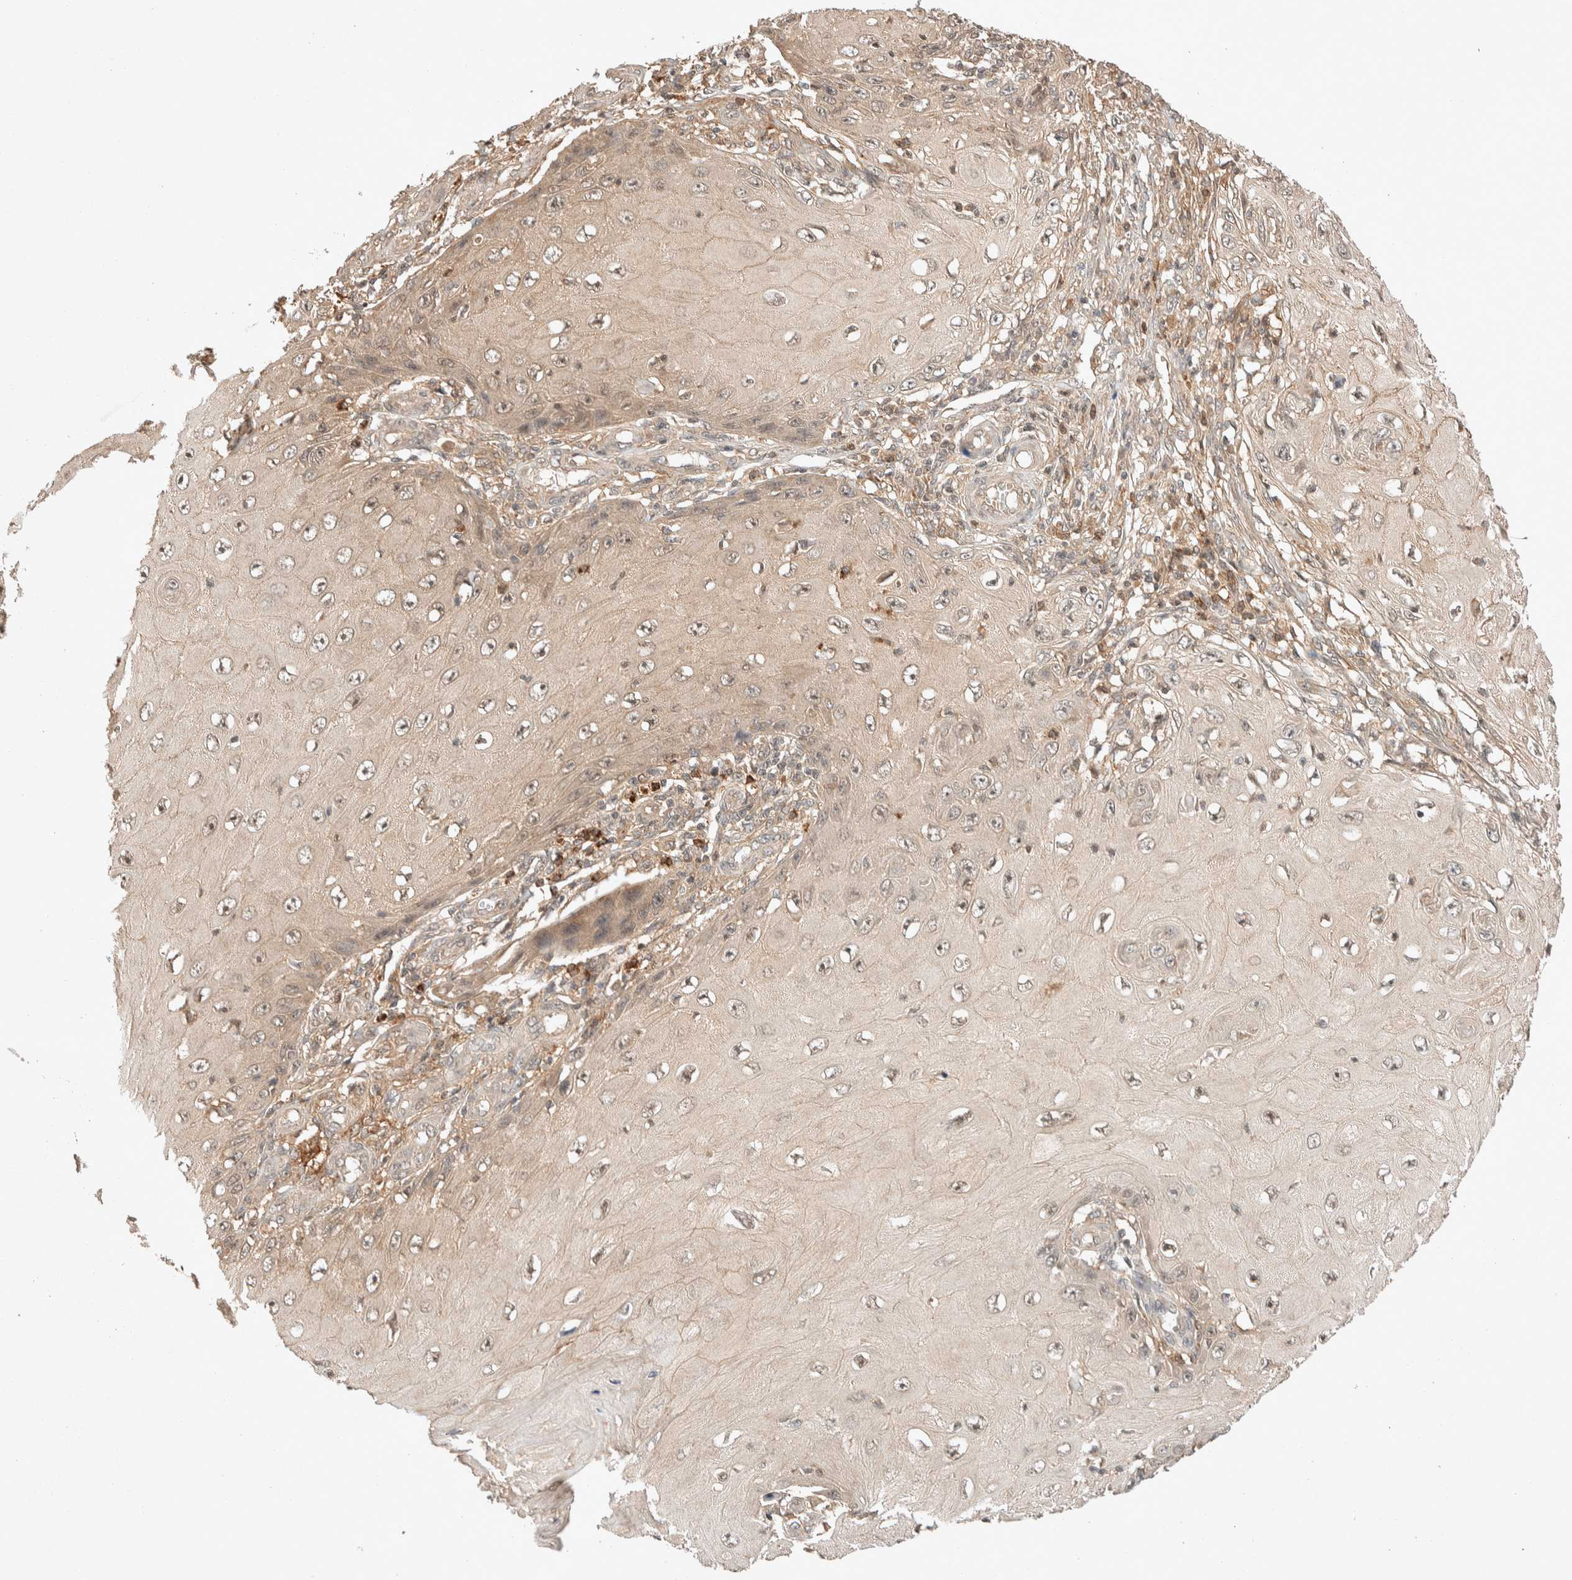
{"staining": {"intensity": "negative", "quantity": "none", "location": "none"}, "tissue": "skin cancer", "cell_type": "Tumor cells", "image_type": "cancer", "snomed": [{"axis": "morphology", "description": "Squamous cell carcinoma, NOS"}, {"axis": "topography", "description": "Skin"}], "caption": "The IHC micrograph has no significant positivity in tumor cells of skin squamous cell carcinoma tissue.", "gene": "THRA", "patient": {"sex": "female", "age": 73}}